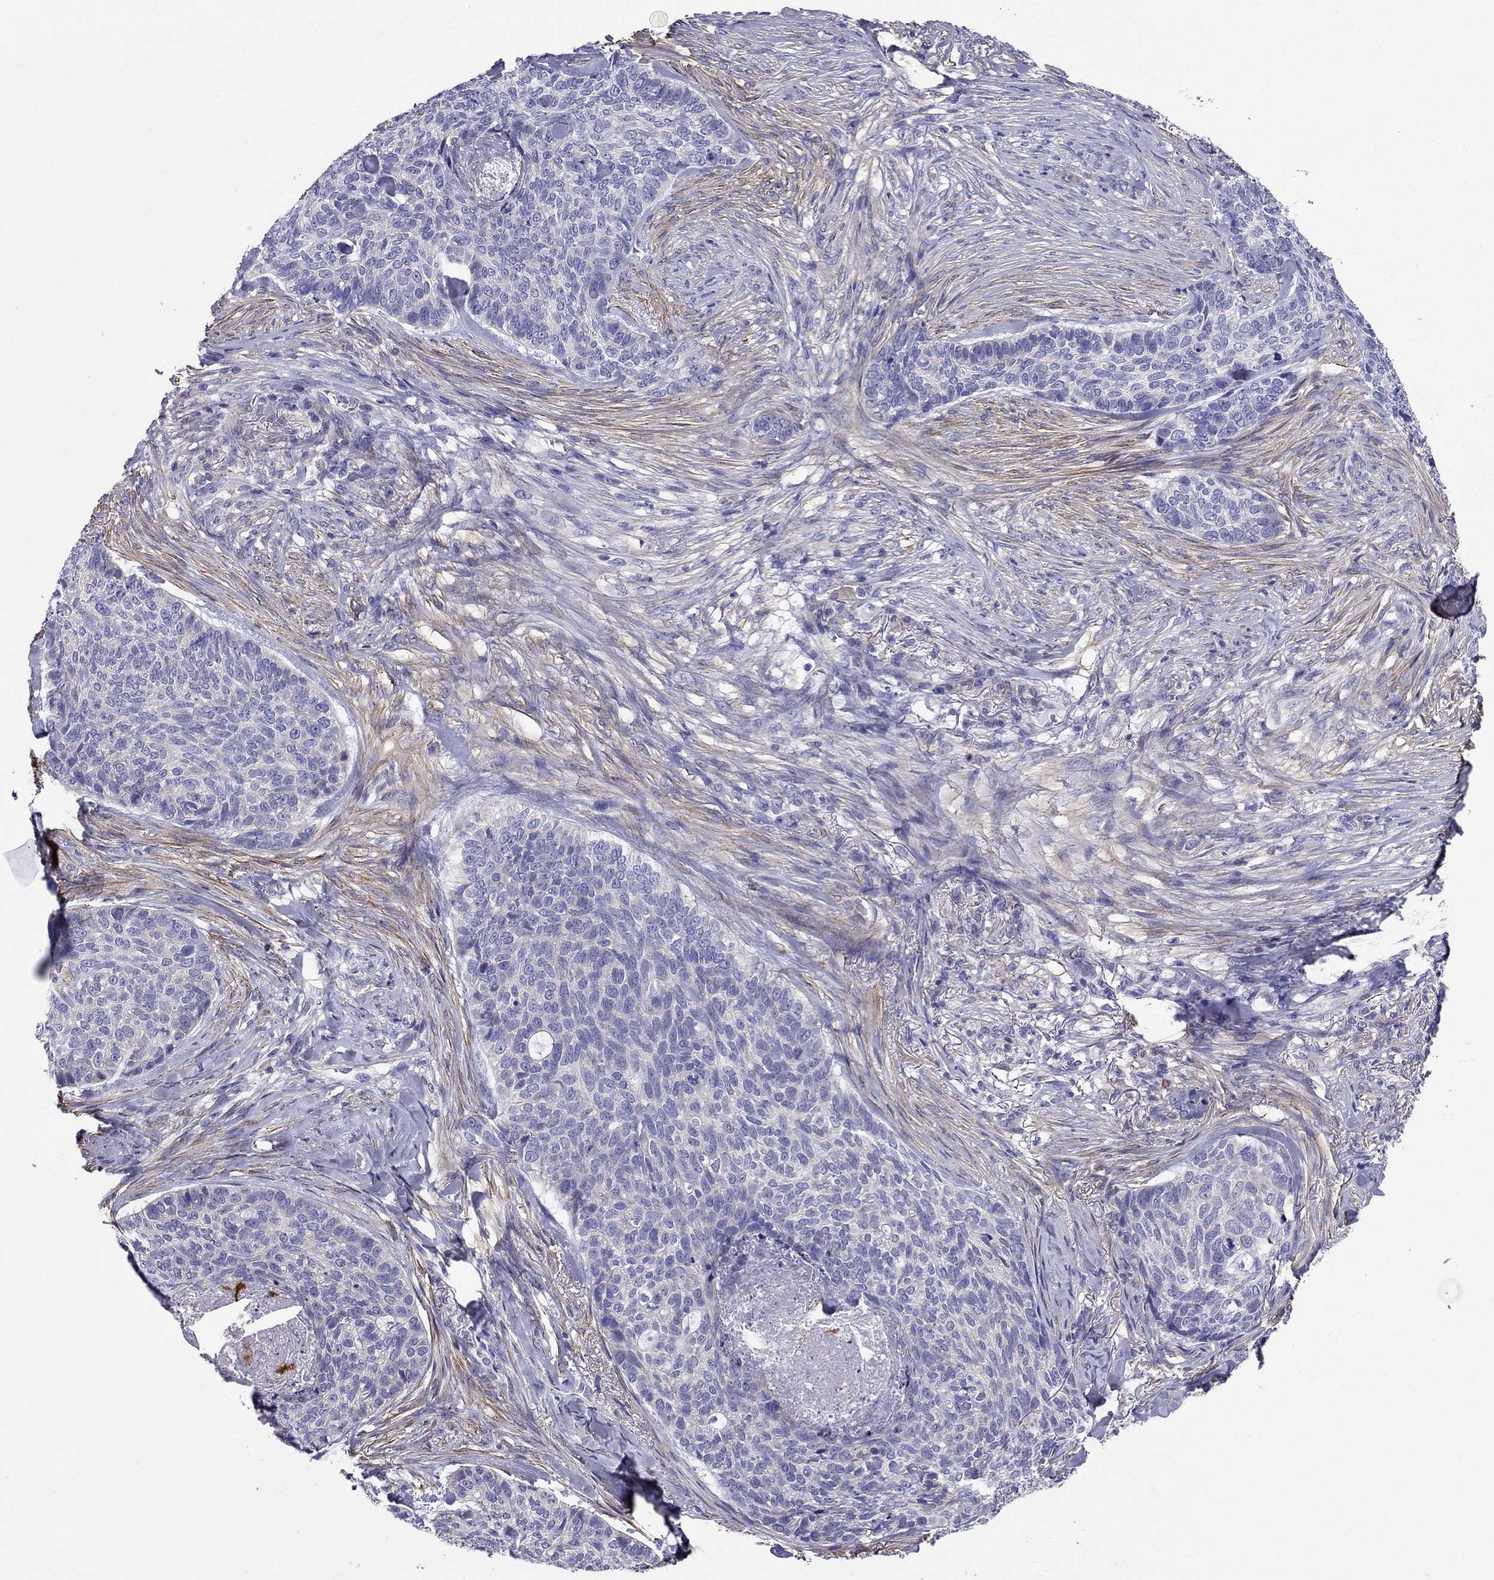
{"staining": {"intensity": "negative", "quantity": "none", "location": "none"}, "tissue": "skin cancer", "cell_type": "Tumor cells", "image_type": "cancer", "snomed": [{"axis": "morphology", "description": "Basal cell carcinoma"}, {"axis": "topography", "description": "Skin"}], "caption": "Immunohistochemistry (IHC) image of neoplastic tissue: human skin basal cell carcinoma stained with DAB displays no significant protein positivity in tumor cells.", "gene": "GPR50", "patient": {"sex": "female", "age": 69}}